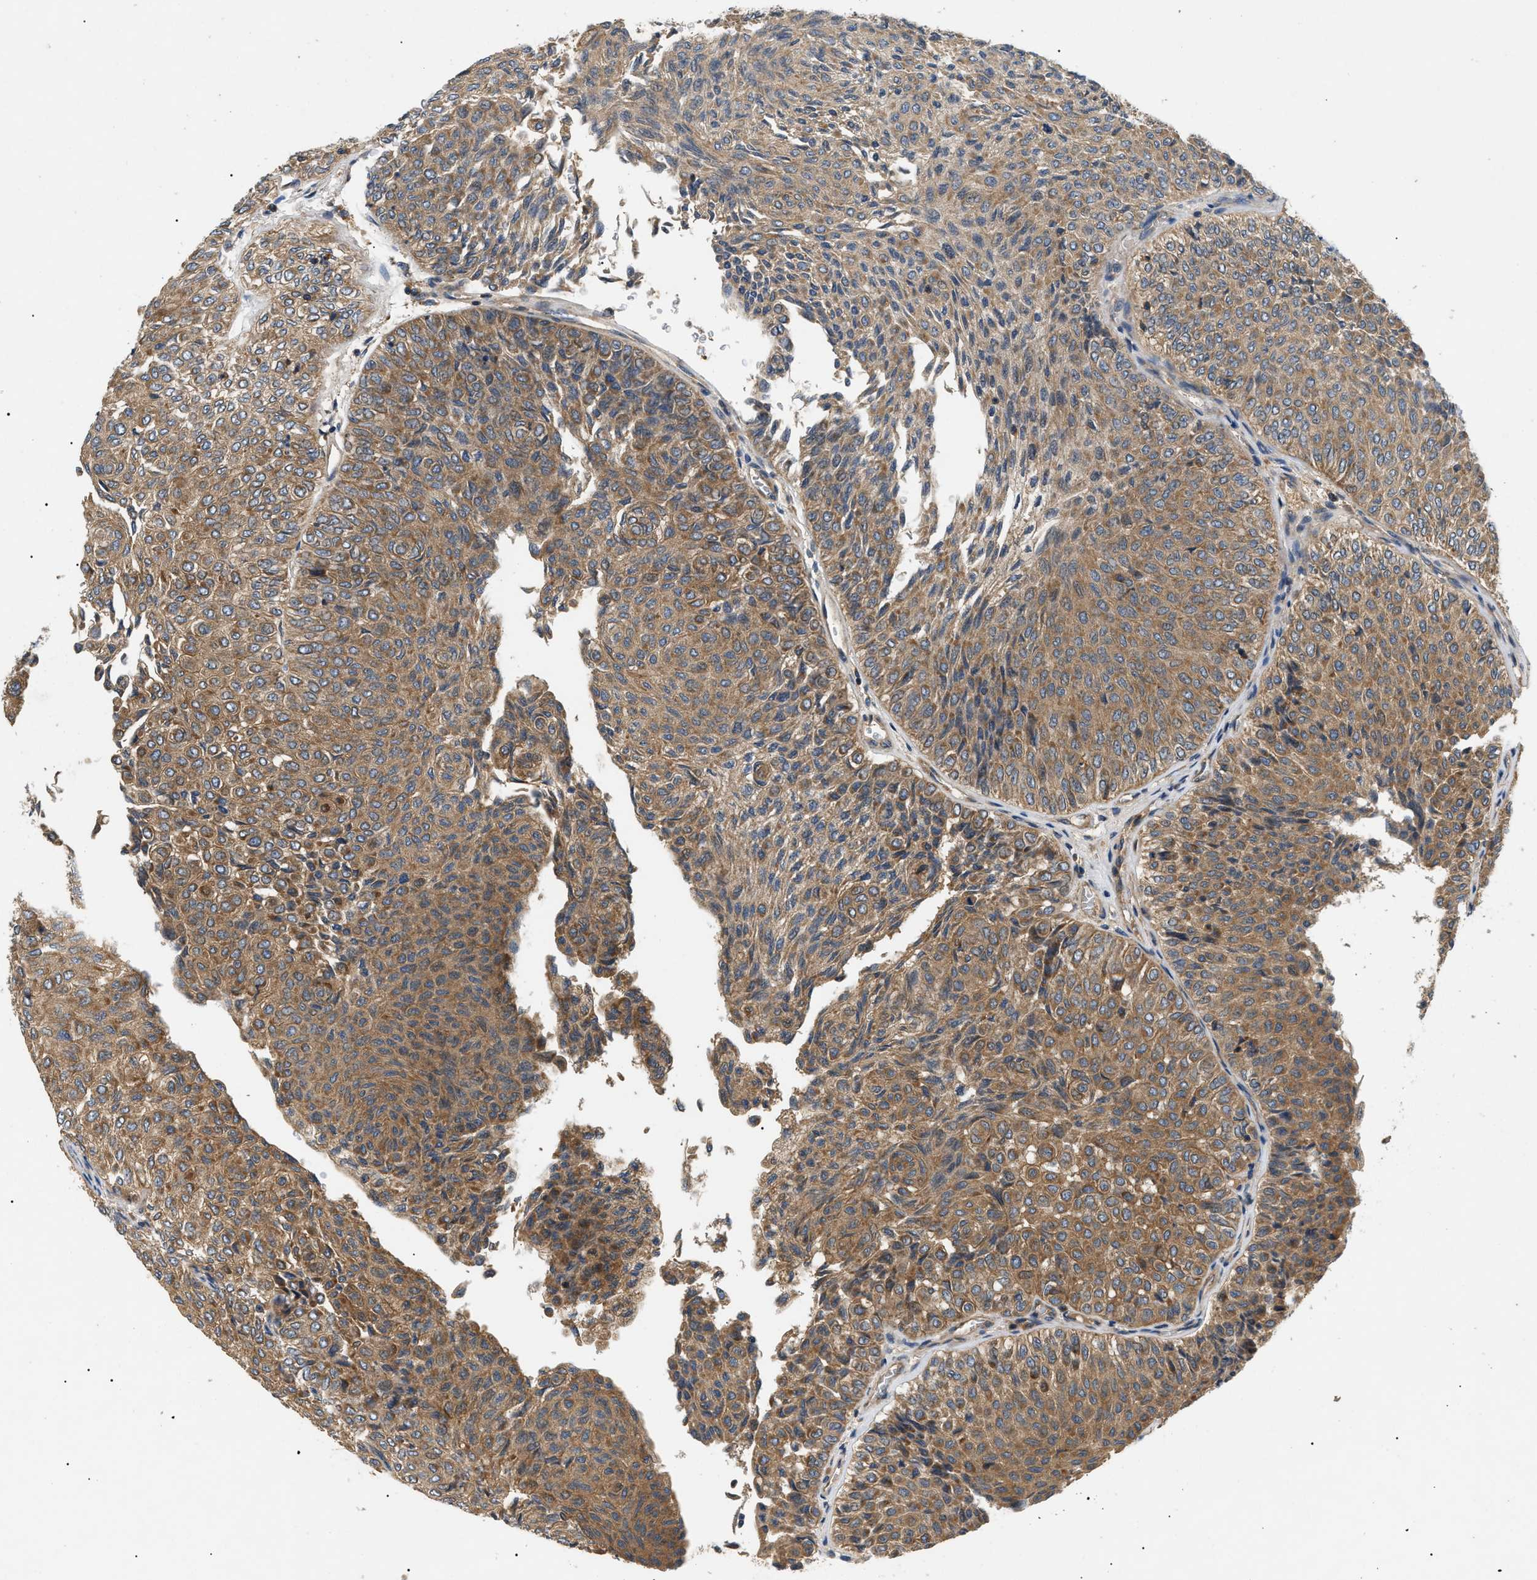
{"staining": {"intensity": "moderate", "quantity": ">75%", "location": "cytoplasmic/membranous"}, "tissue": "urothelial cancer", "cell_type": "Tumor cells", "image_type": "cancer", "snomed": [{"axis": "morphology", "description": "Urothelial carcinoma, Low grade"}, {"axis": "topography", "description": "Urinary bladder"}], "caption": "Urothelial cancer stained with a protein marker exhibits moderate staining in tumor cells.", "gene": "PPM1B", "patient": {"sex": "male", "age": 78}}